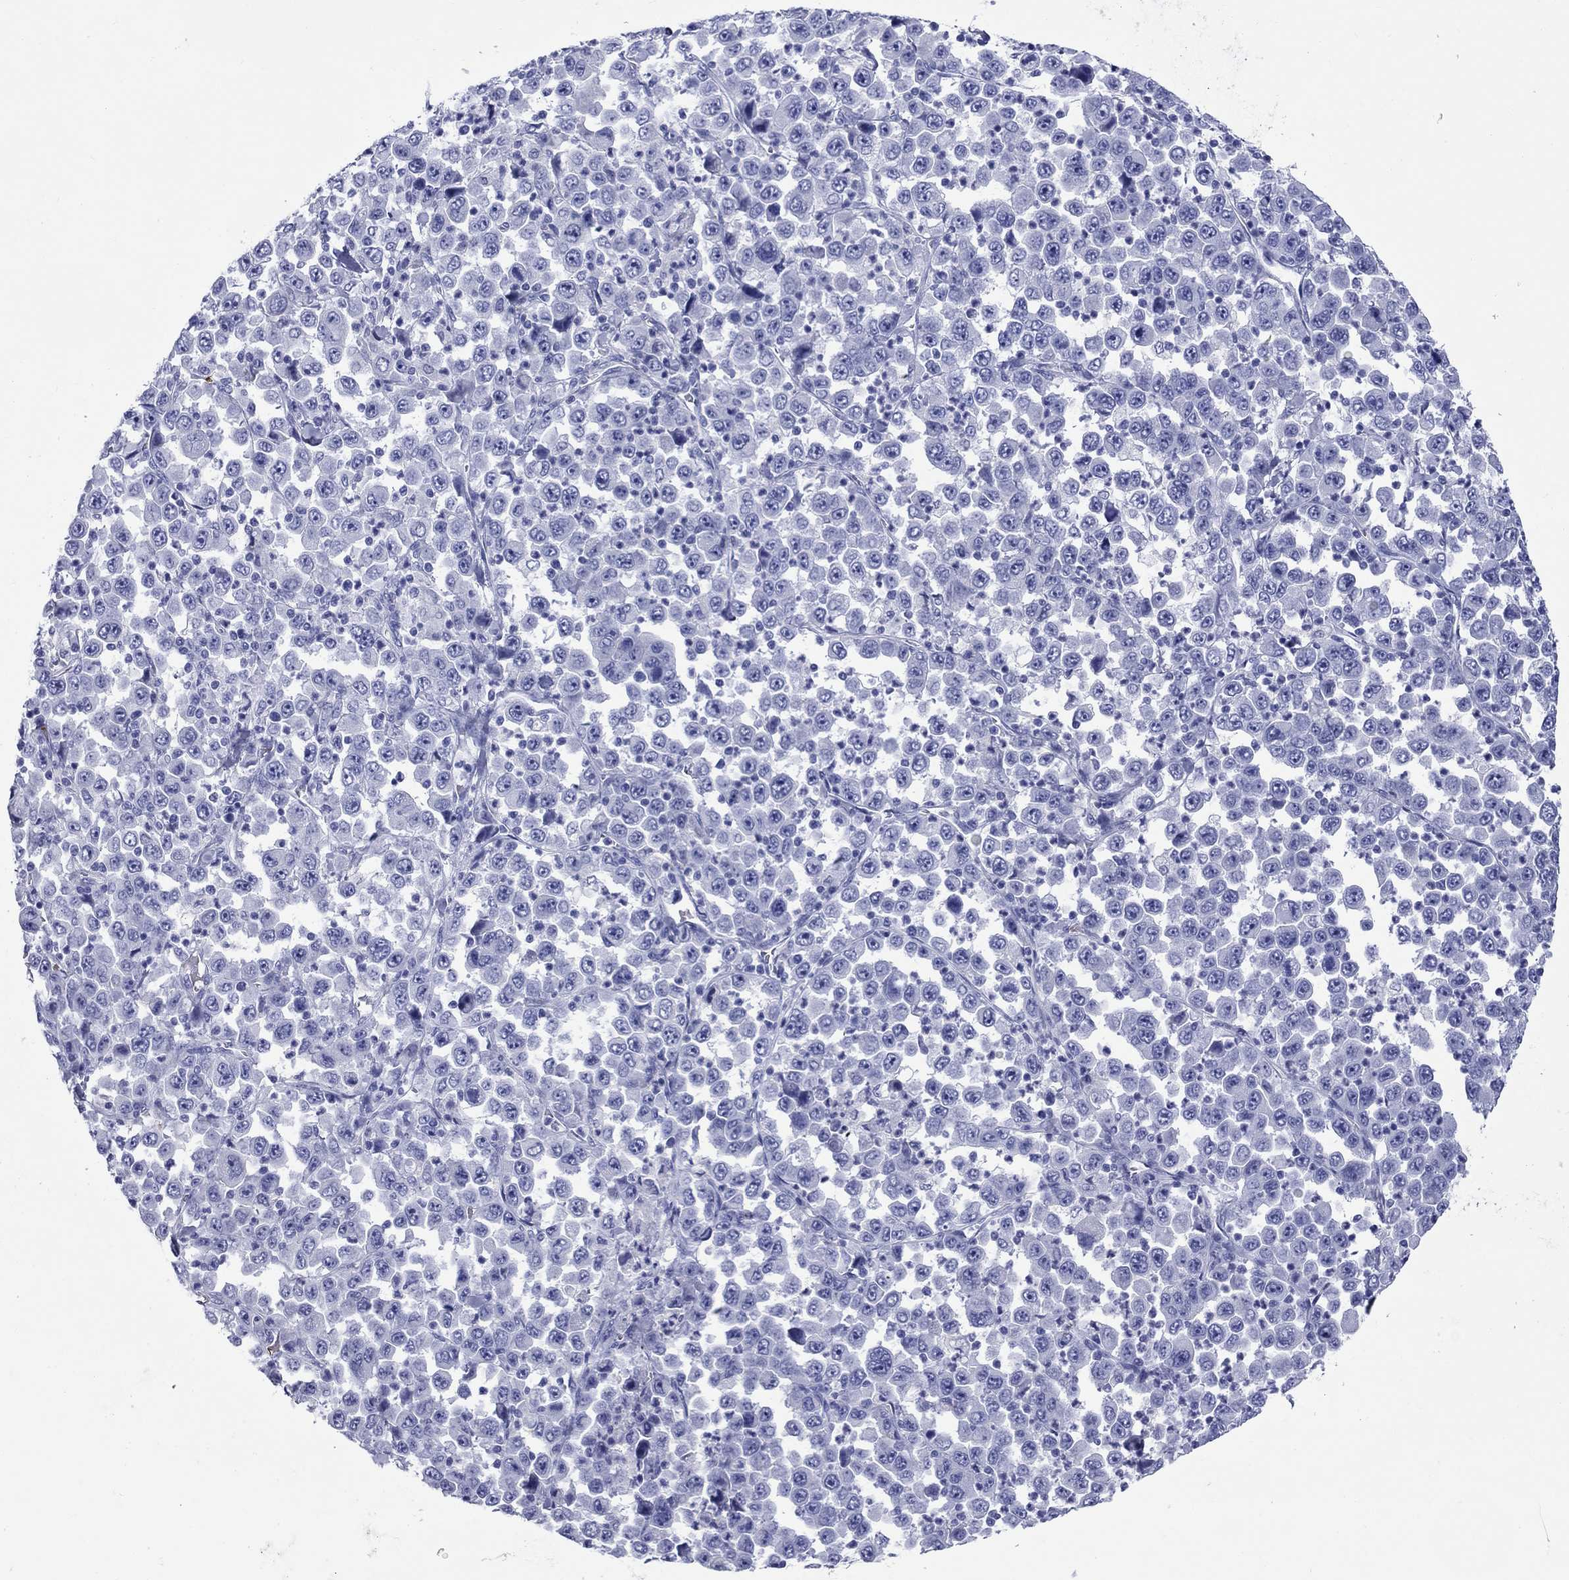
{"staining": {"intensity": "negative", "quantity": "none", "location": "none"}, "tissue": "stomach cancer", "cell_type": "Tumor cells", "image_type": "cancer", "snomed": [{"axis": "morphology", "description": "Normal tissue, NOS"}, {"axis": "morphology", "description": "Adenocarcinoma, NOS"}, {"axis": "topography", "description": "Stomach, upper"}, {"axis": "topography", "description": "Stomach"}], "caption": "This is a photomicrograph of immunohistochemistry staining of stomach cancer, which shows no expression in tumor cells. Nuclei are stained in blue.", "gene": "ROM1", "patient": {"sex": "male", "age": 59}}